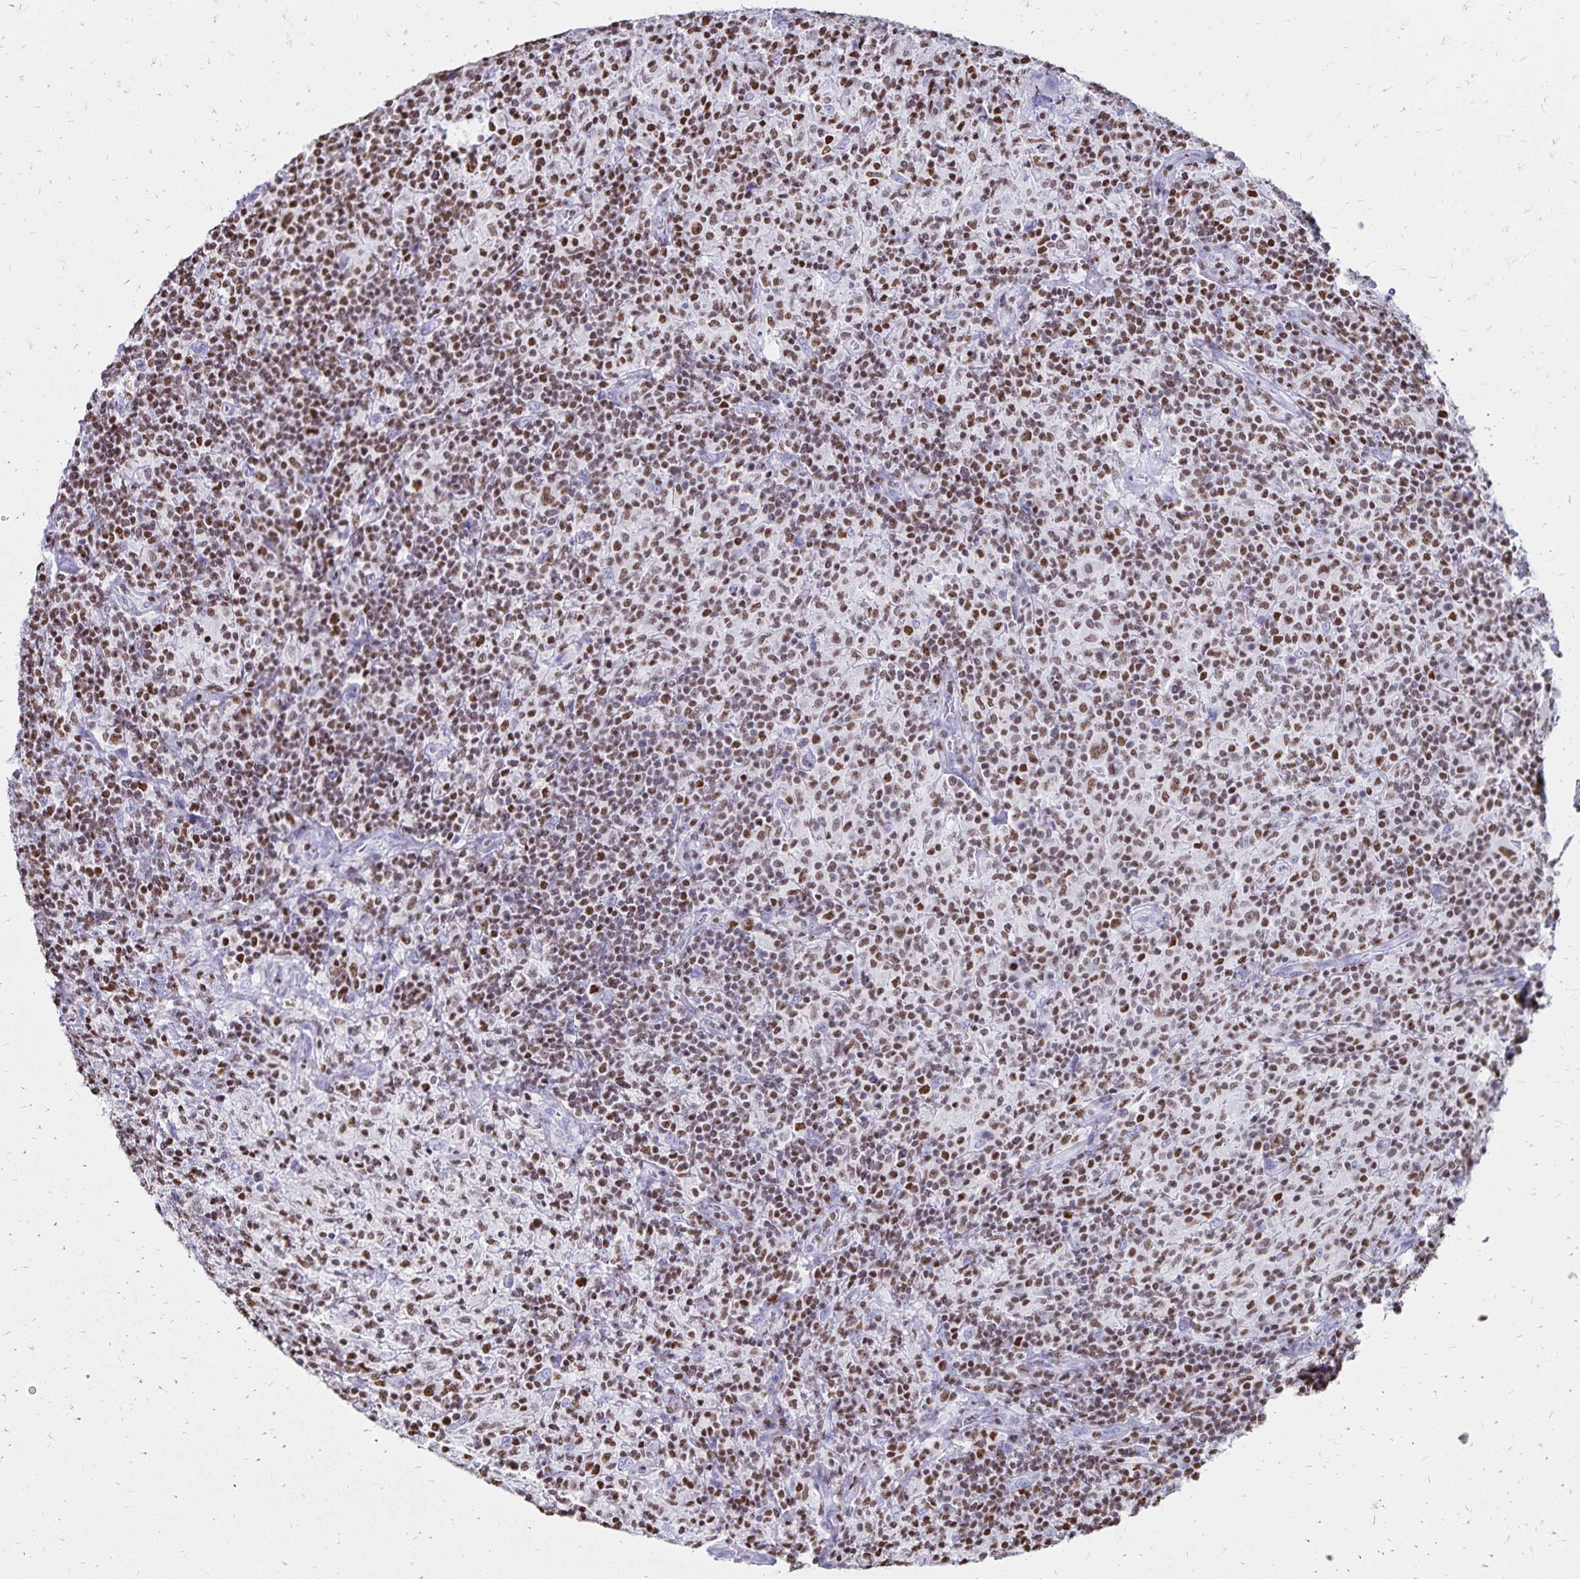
{"staining": {"intensity": "moderate", "quantity": ">75%", "location": "nuclear"}, "tissue": "lymphoma", "cell_type": "Tumor cells", "image_type": "cancer", "snomed": [{"axis": "morphology", "description": "Hodgkin's disease, NOS"}, {"axis": "topography", "description": "Lymph node"}], "caption": "This photomicrograph displays IHC staining of Hodgkin's disease, with medium moderate nuclear staining in approximately >75% of tumor cells.", "gene": "IKZF1", "patient": {"sex": "male", "age": 70}}